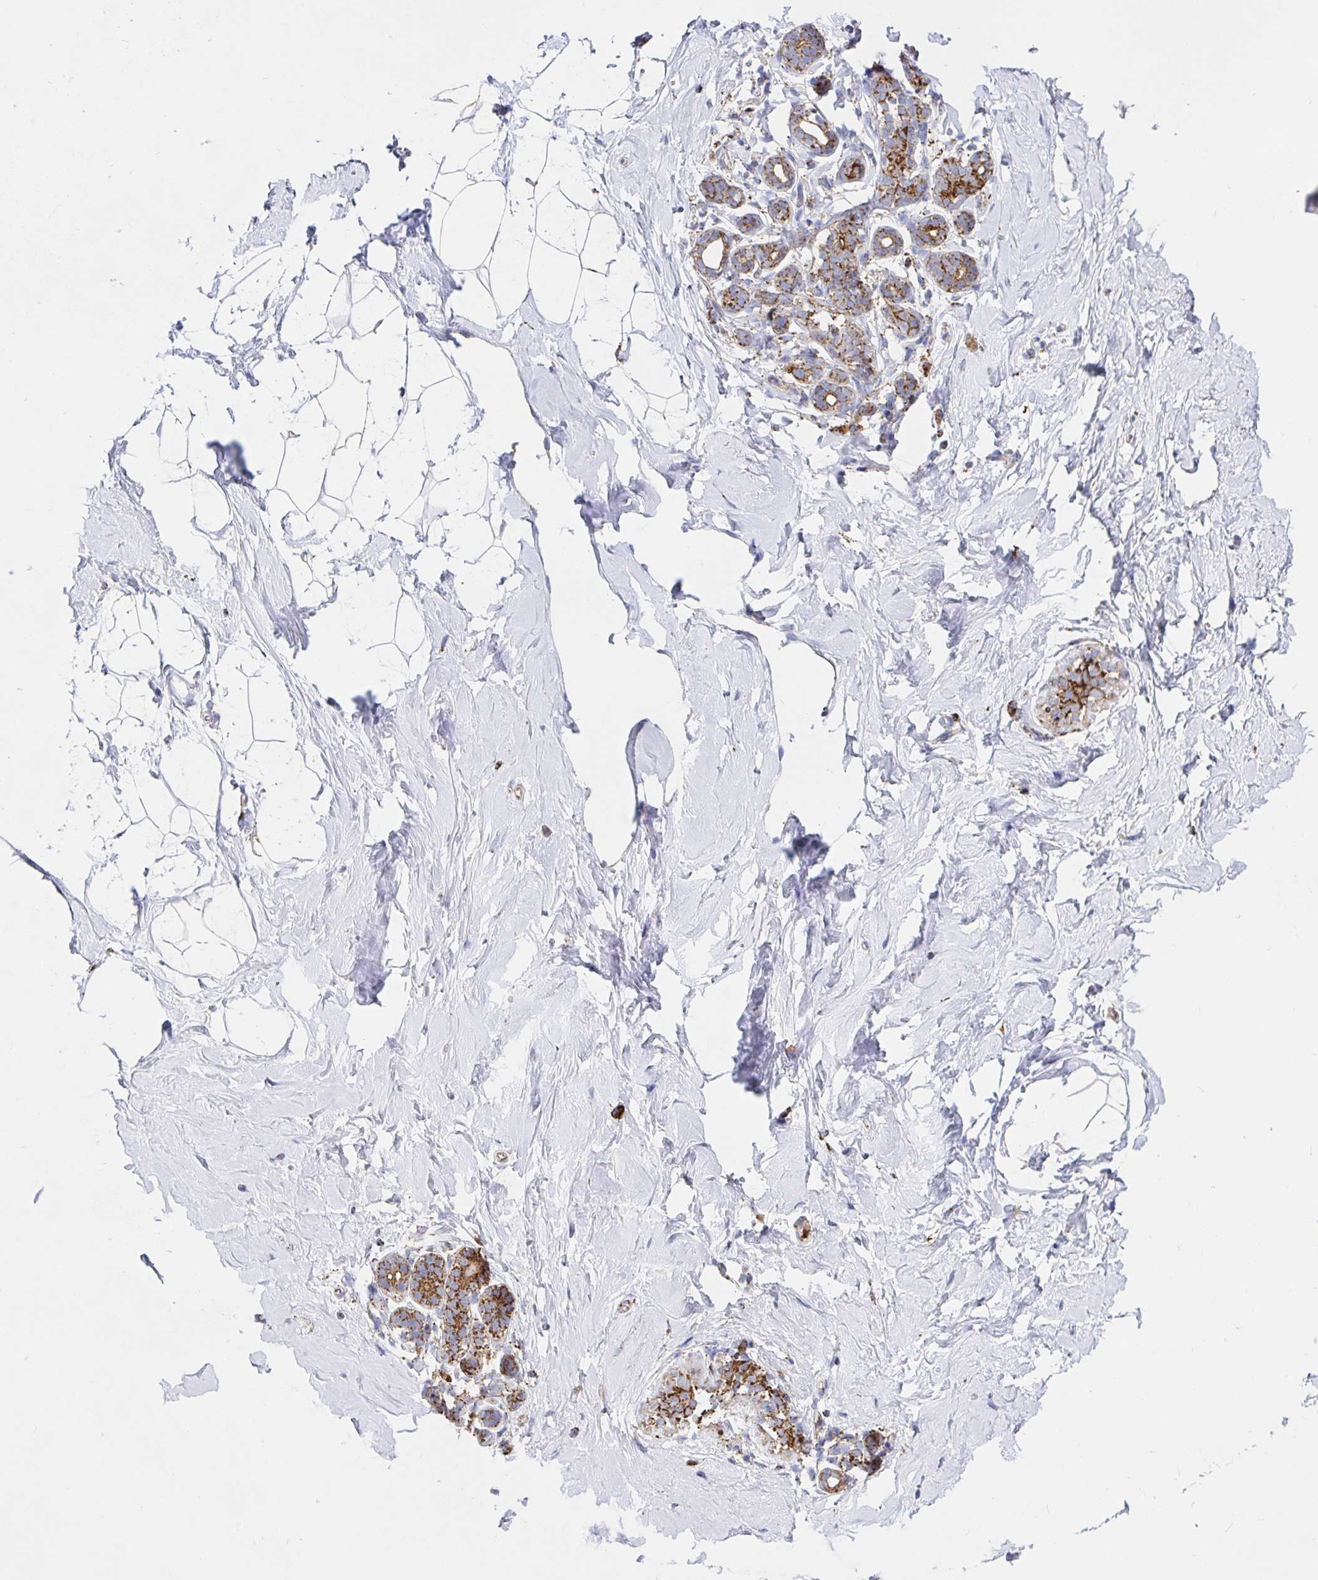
{"staining": {"intensity": "negative", "quantity": "none", "location": "none"}, "tissue": "breast", "cell_type": "Adipocytes", "image_type": "normal", "snomed": [{"axis": "morphology", "description": "Normal tissue, NOS"}, {"axis": "topography", "description": "Breast"}], "caption": "IHC of normal breast exhibits no expression in adipocytes.", "gene": "PRDX3", "patient": {"sex": "female", "age": 32}}